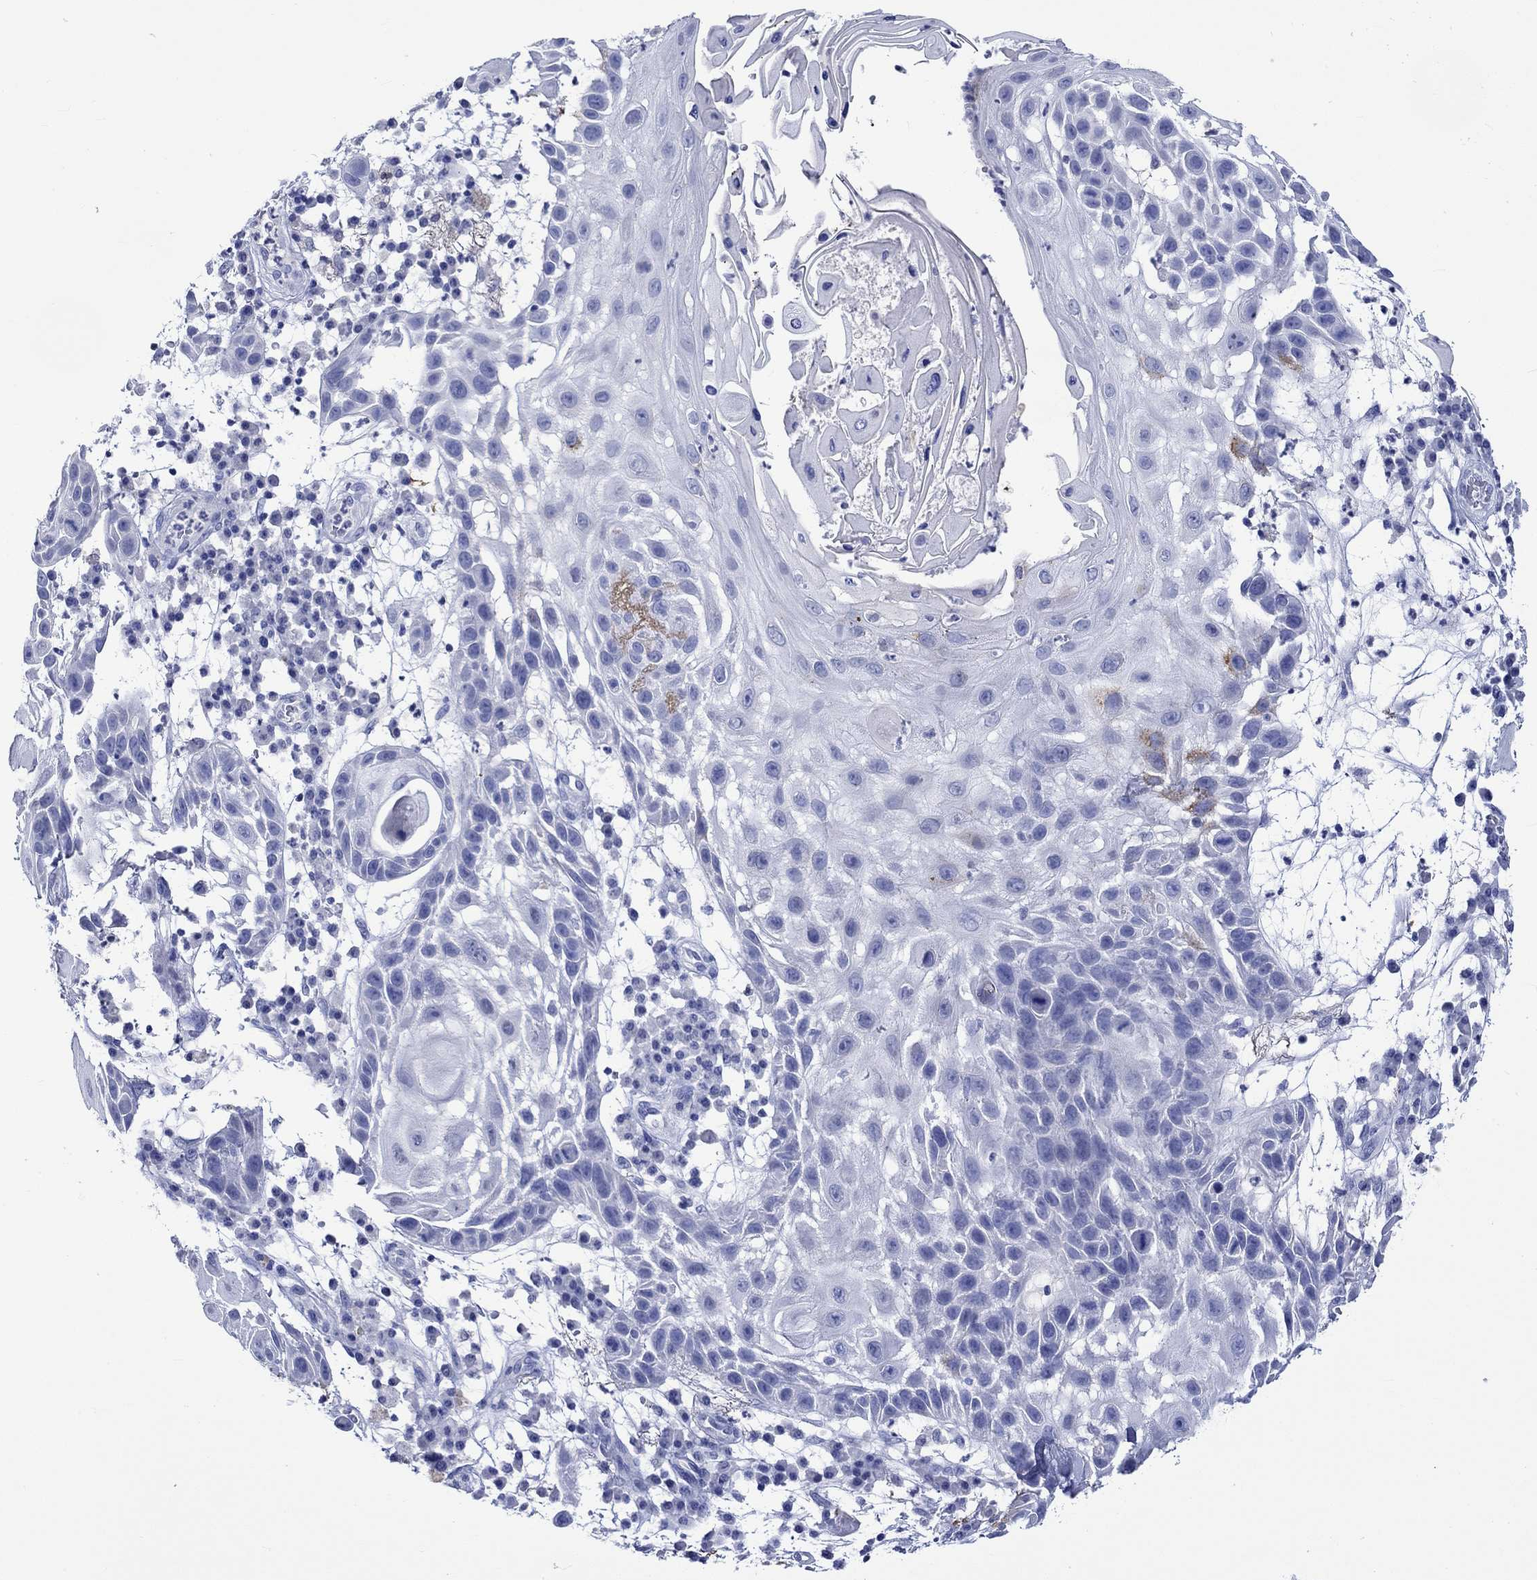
{"staining": {"intensity": "negative", "quantity": "none", "location": "none"}, "tissue": "skin cancer", "cell_type": "Tumor cells", "image_type": "cancer", "snomed": [{"axis": "morphology", "description": "Normal tissue, NOS"}, {"axis": "morphology", "description": "Squamous cell carcinoma, NOS"}, {"axis": "topography", "description": "Skin"}], "caption": "Immunohistochemistry of human skin squamous cell carcinoma demonstrates no positivity in tumor cells.", "gene": "KLHL35", "patient": {"sex": "male", "age": 79}}